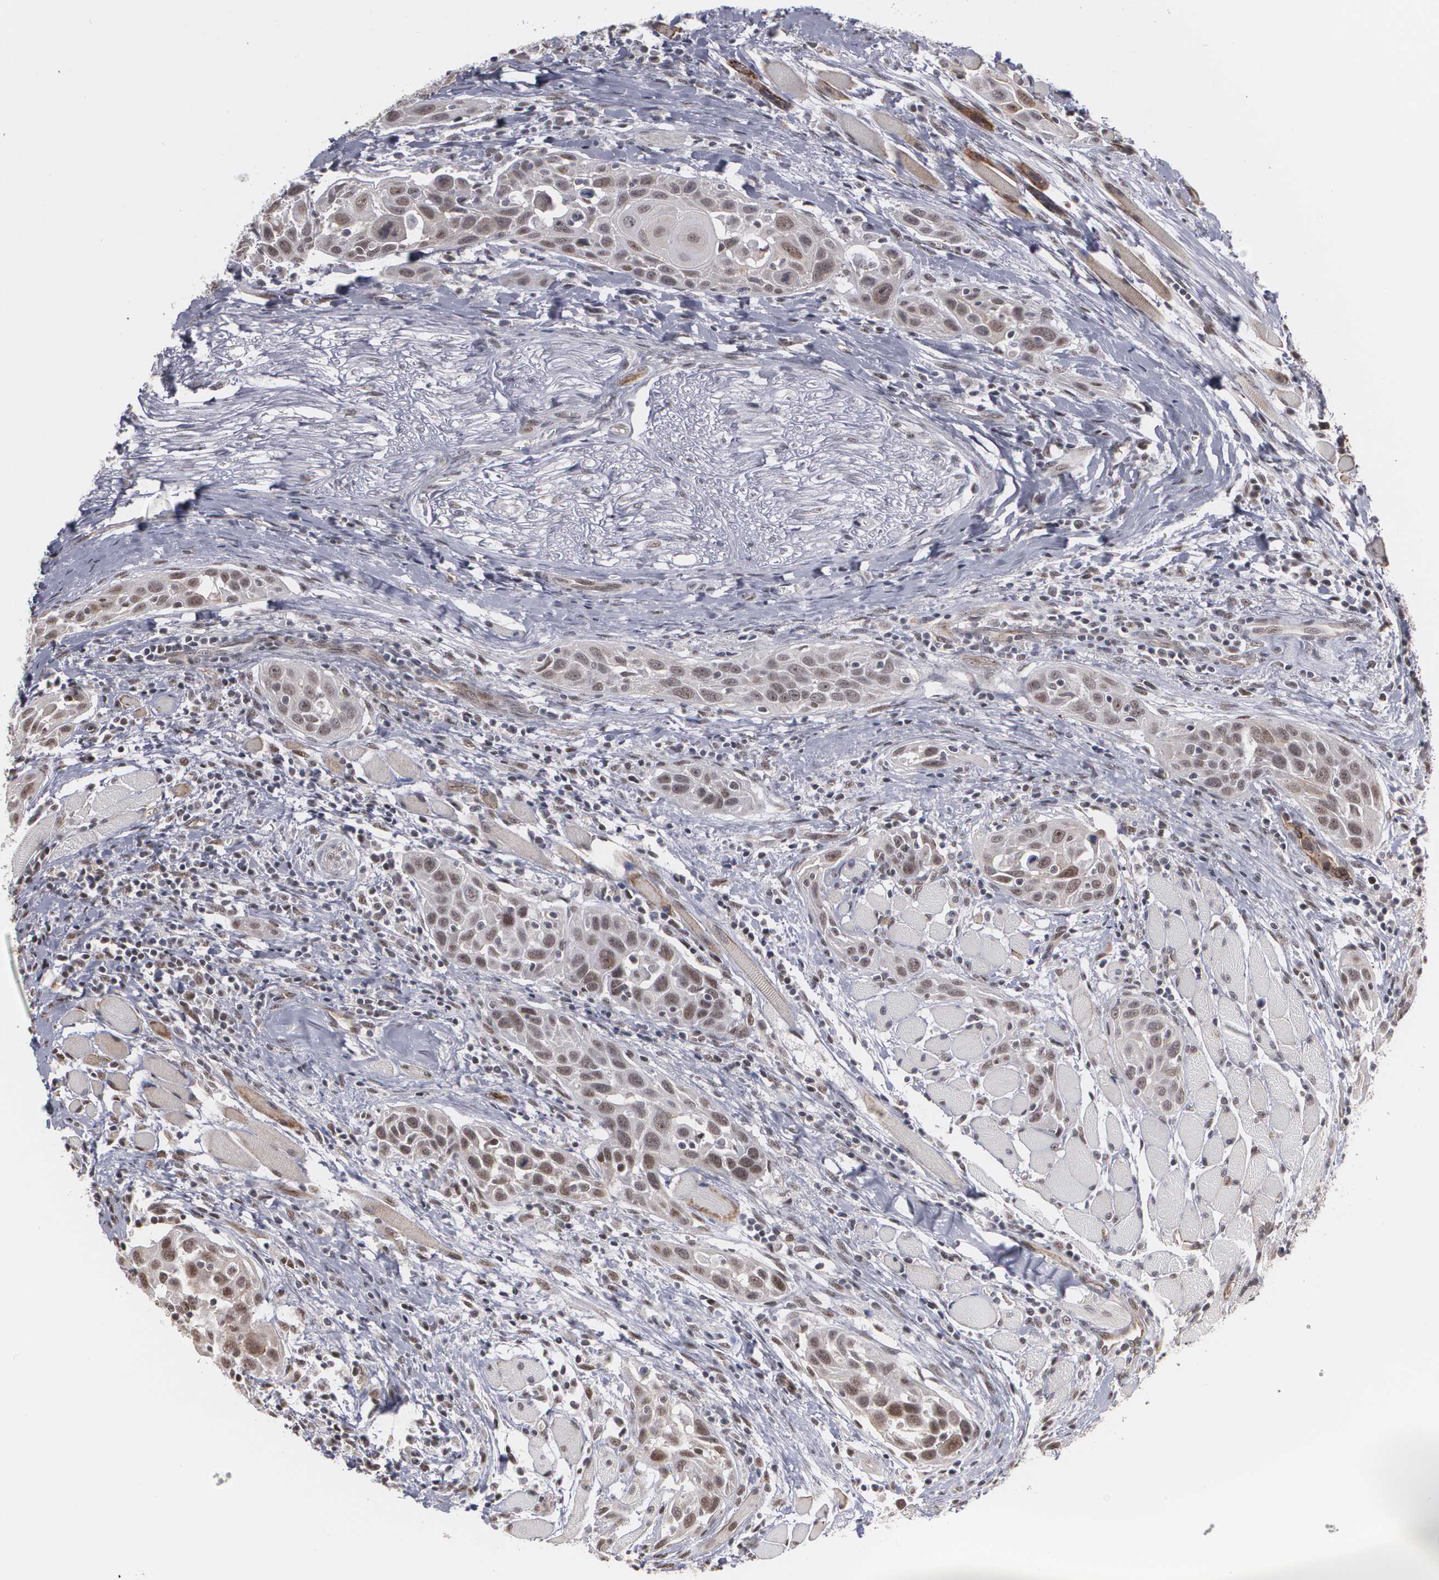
{"staining": {"intensity": "weak", "quantity": ">75%", "location": "nuclear"}, "tissue": "head and neck cancer", "cell_type": "Tumor cells", "image_type": "cancer", "snomed": [{"axis": "morphology", "description": "Squamous cell carcinoma, NOS"}, {"axis": "topography", "description": "Oral tissue"}, {"axis": "topography", "description": "Head-Neck"}], "caption": "IHC of squamous cell carcinoma (head and neck) displays low levels of weak nuclear expression in about >75% of tumor cells.", "gene": "ZNF75A", "patient": {"sex": "female", "age": 50}}